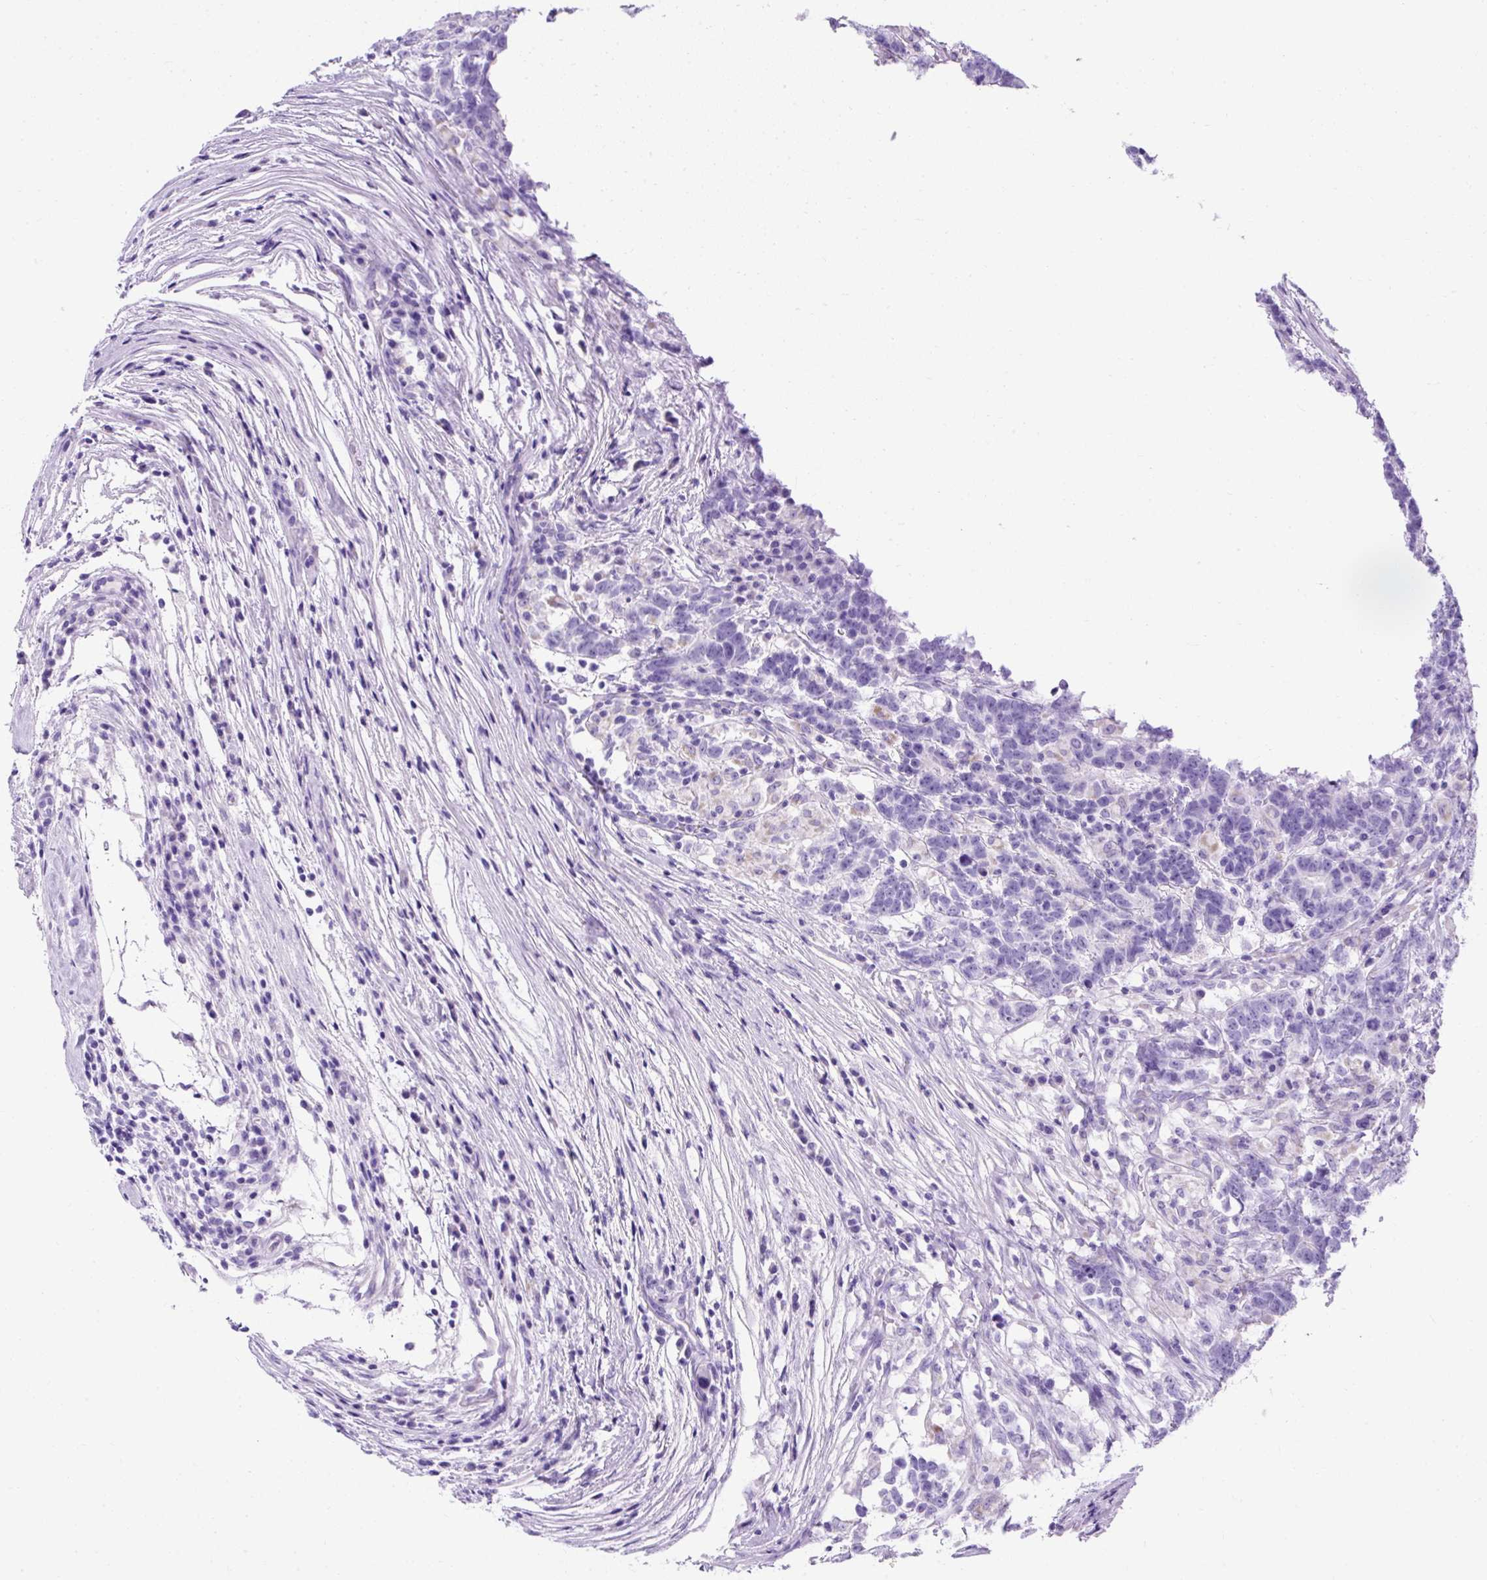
{"staining": {"intensity": "negative", "quantity": "none", "location": "none"}, "tissue": "testis cancer", "cell_type": "Tumor cells", "image_type": "cancer", "snomed": [{"axis": "morphology", "description": "Carcinoma, Embryonal, NOS"}, {"axis": "topography", "description": "Testis"}], "caption": "High magnification brightfield microscopy of testis embryonal carcinoma stained with DAB (brown) and counterstained with hematoxylin (blue): tumor cells show no significant positivity. (Stains: DAB immunohistochemistry with hematoxylin counter stain, Microscopy: brightfield microscopy at high magnification).", "gene": "KRT12", "patient": {"sex": "male", "age": 26}}